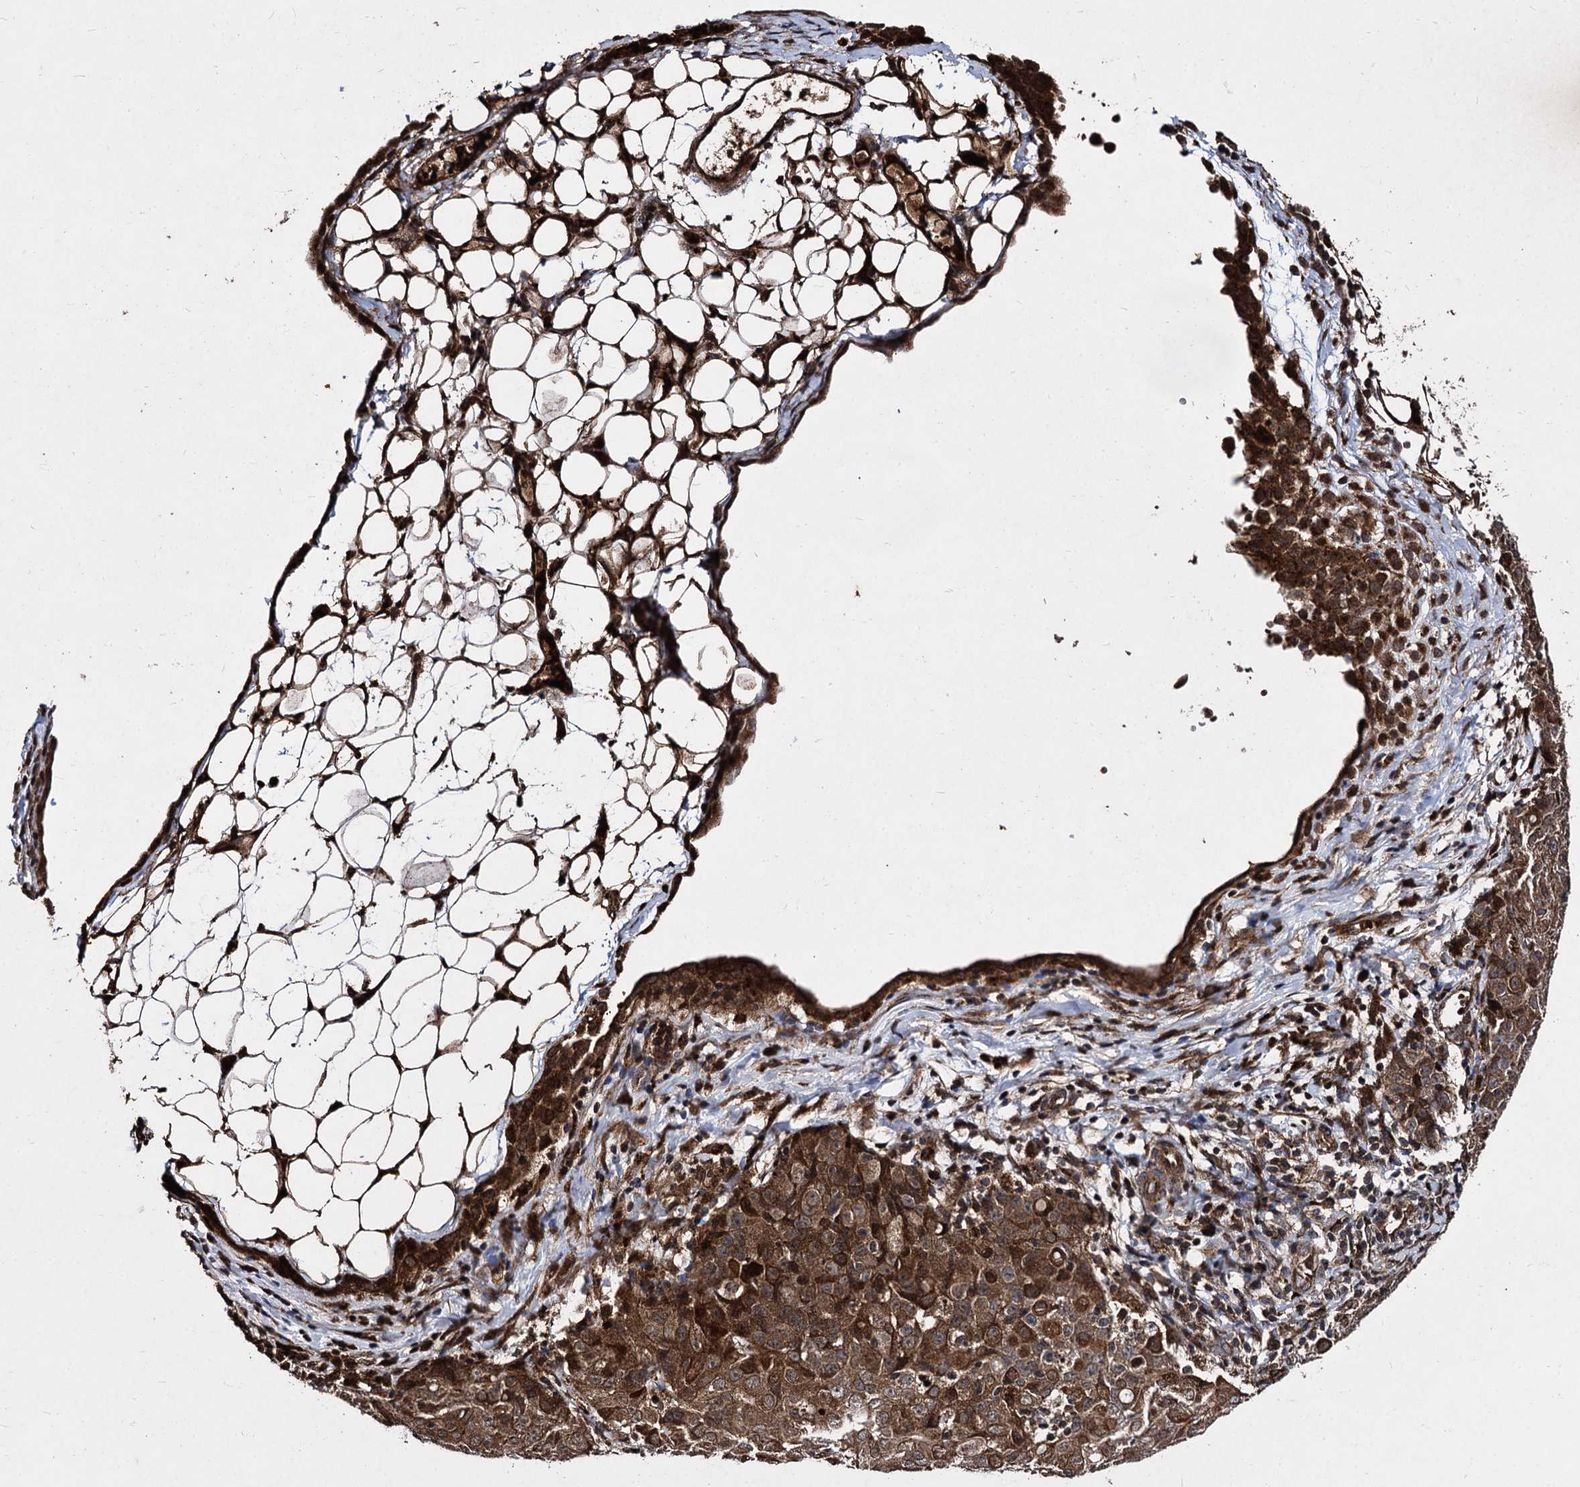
{"staining": {"intensity": "strong", "quantity": ">75%", "location": "cytoplasmic/membranous"}, "tissue": "ovarian cancer", "cell_type": "Tumor cells", "image_type": "cancer", "snomed": [{"axis": "morphology", "description": "Carcinoma, endometroid"}, {"axis": "topography", "description": "Ovary"}], "caption": "A high-resolution histopathology image shows immunohistochemistry staining of ovarian endometroid carcinoma, which reveals strong cytoplasmic/membranous staining in about >75% of tumor cells.", "gene": "BCL2L2", "patient": {"sex": "female", "age": 42}}